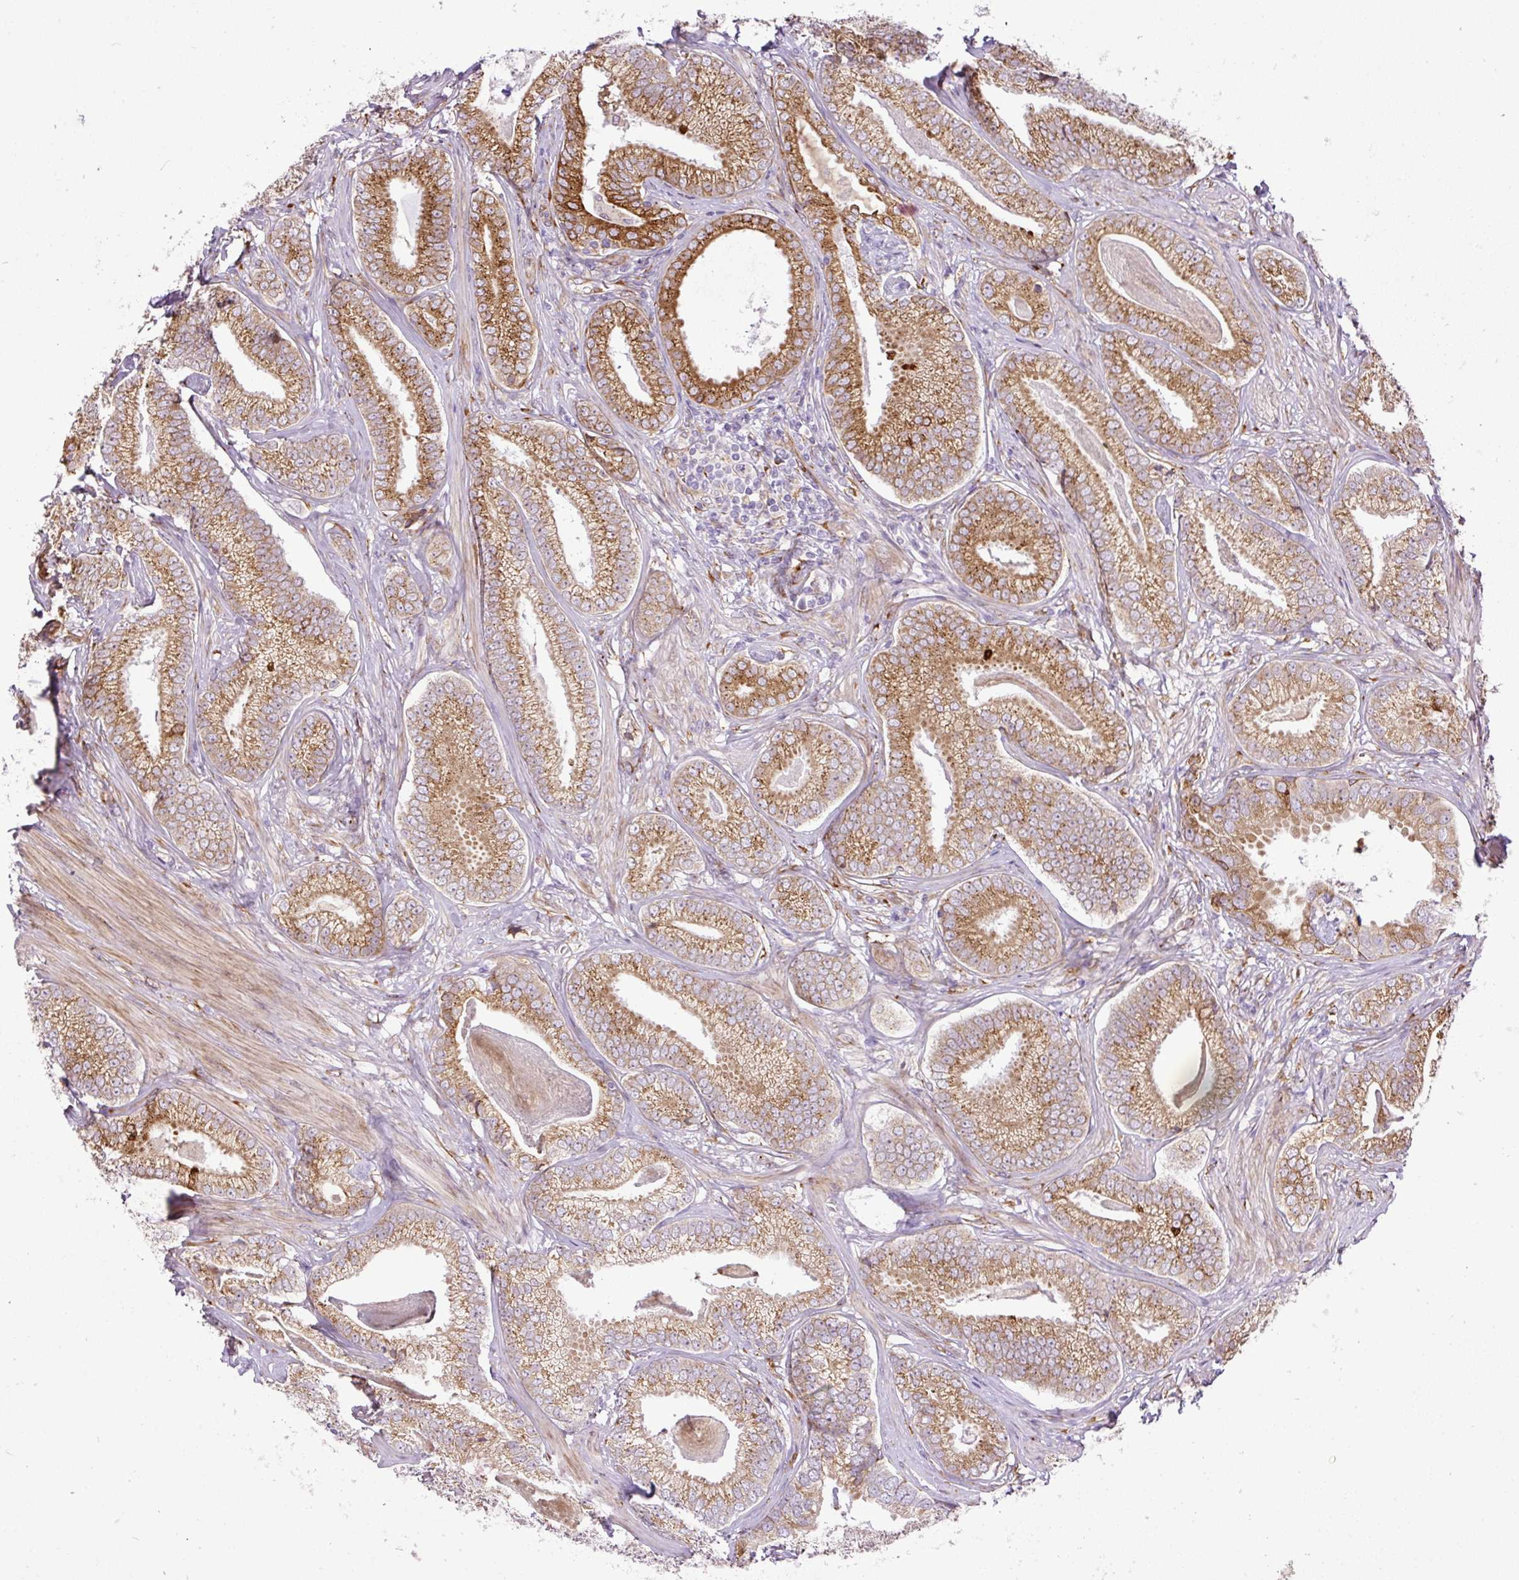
{"staining": {"intensity": "moderate", "quantity": ">75%", "location": "cytoplasmic/membranous"}, "tissue": "prostate cancer", "cell_type": "Tumor cells", "image_type": "cancer", "snomed": [{"axis": "morphology", "description": "Adenocarcinoma, Low grade"}, {"axis": "topography", "description": "Prostate"}], "caption": "Moderate cytoplasmic/membranous positivity for a protein is identified in approximately >75% of tumor cells of prostate cancer using immunohistochemistry (IHC).", "gene": "RAB30", "patient": {"sex": "male", "age": 63}}